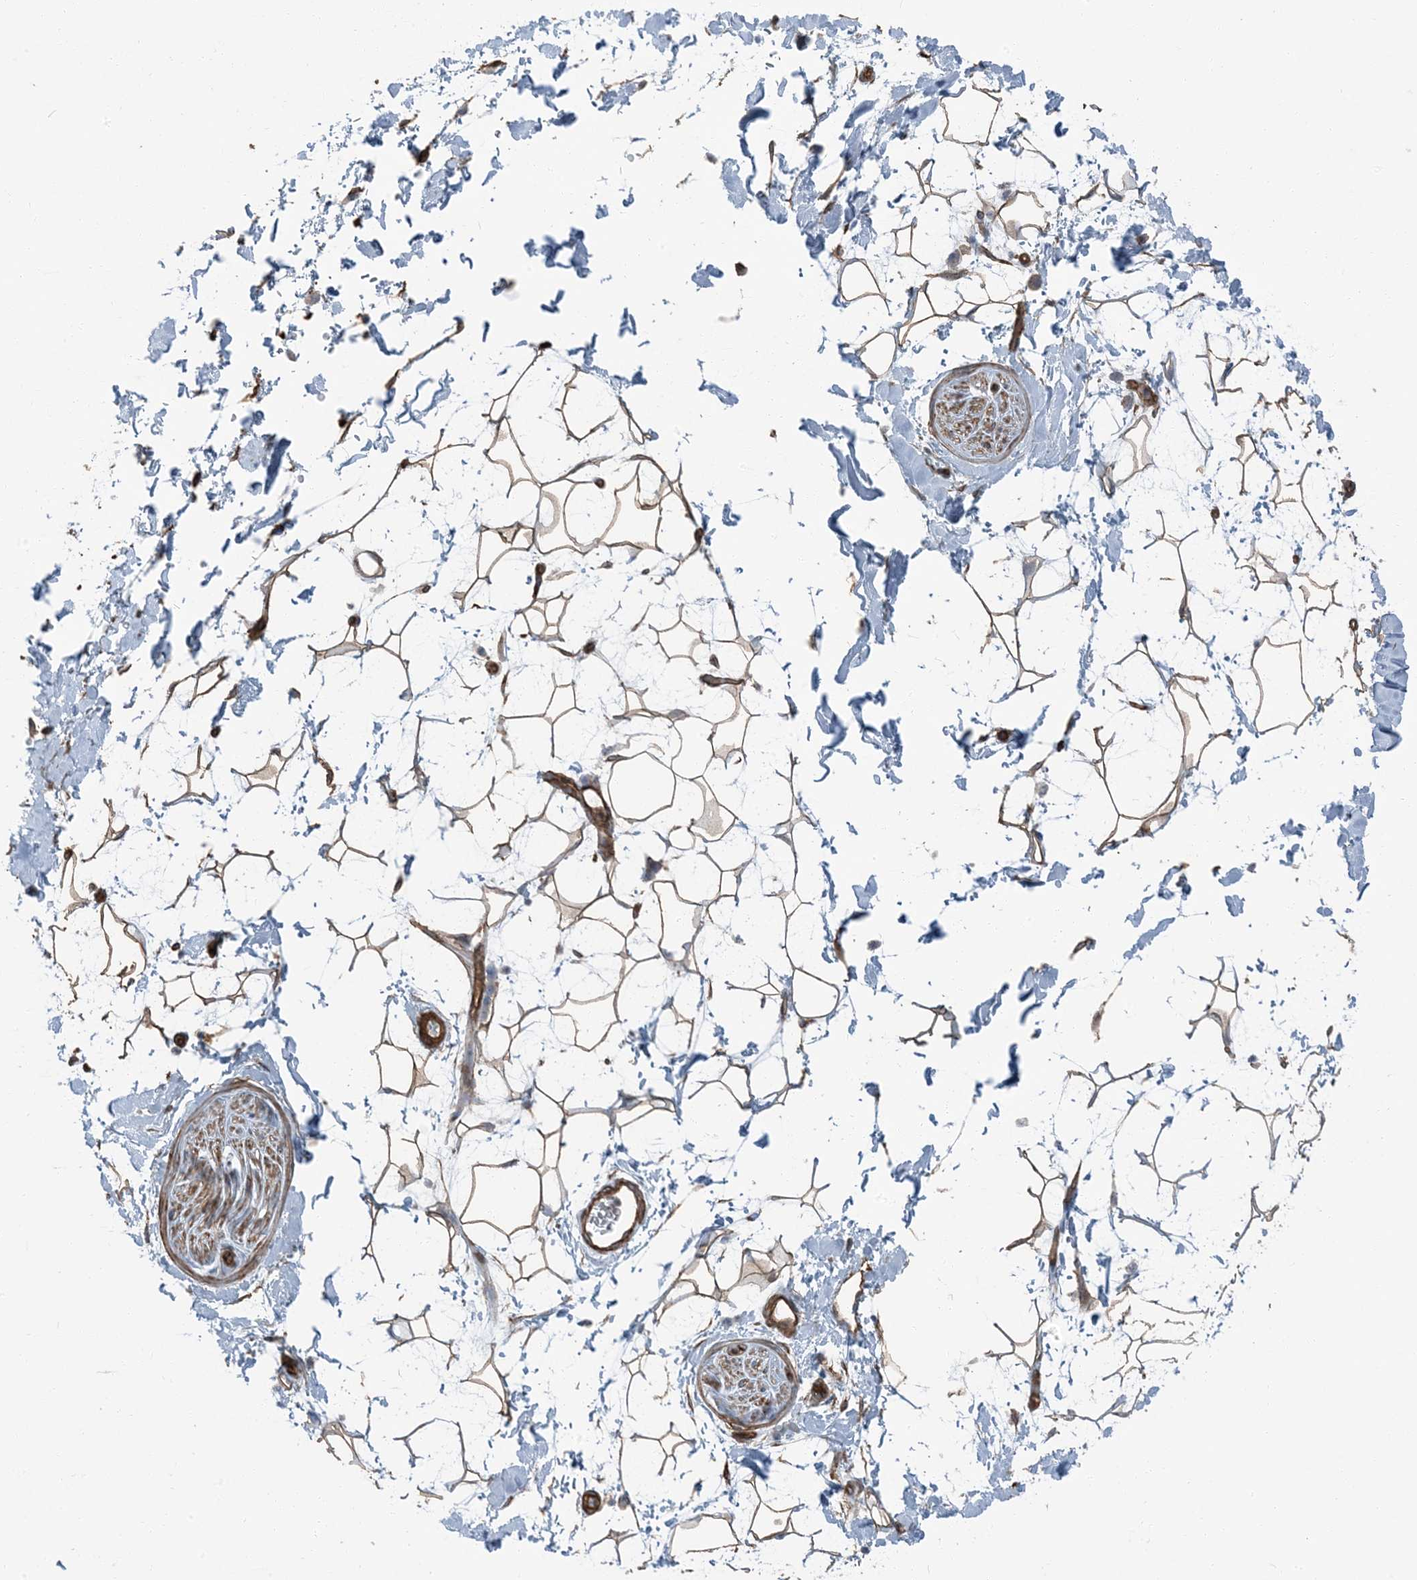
{"staining": {"intensity": "moderate", "quantity": ">75%", "location": "cytoplasmic/membranous"}, "tissue": "adipose tissue", "cell_type": "Adipocytes", "image_type": "normal", "snomed": [{"axis": "morphology", "description": "Normal tissue, NOS"}, {"axis": "topography", "description": "Soft tissue"}], "caption": "Protein expression analysis of normal adipose tissue shows moderate cytoplasmic/membranous positivity in approximately >75% of adipocytes. The staining is performed using DAB brown chromogen to label protein expression. The nuclei are counter-stained blue using hematoxylin.", "gene": "ZFP90", "patient": {"sex": "male", "age": 72}}